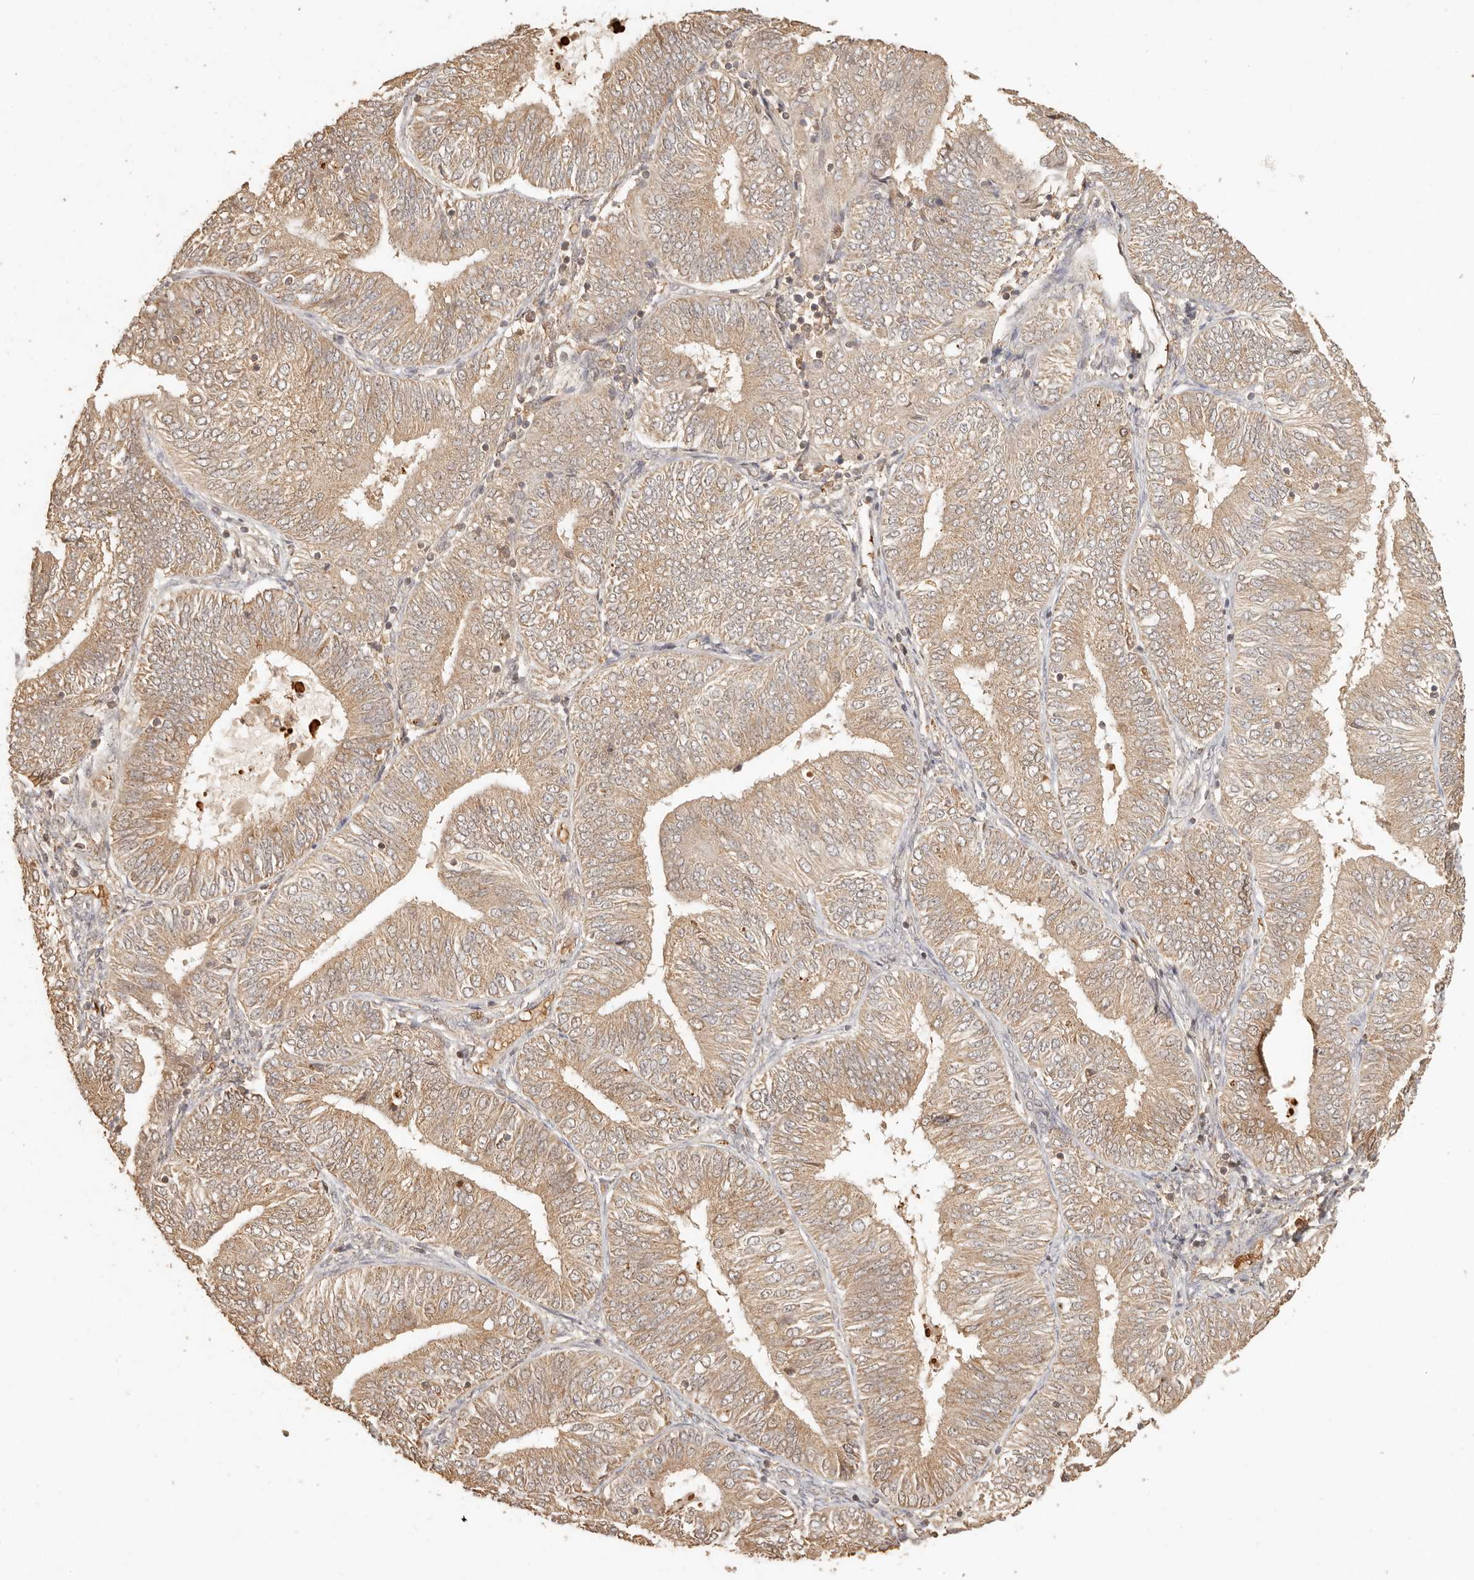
{"staining": {"intensity": "weak", "quantity": ">75%", "location": "cytoplasmic/membranous,nuclear"}, "tissue": "endometrial cancer", "cell_type": "Tumor cells", "image_type": "cancer", "snomed": [{"axis": "morphology", "description": "Adenocarcinoma, NOS"}, {"axis": "topography", "description": "Endometrium"}], "caption": "There is low levels of weak cytoplasmic/membranous and nuclear staining in tumor cells of adenocarcinoma (endometrial), as demonstrated by immunohistochemical staining (brown color).", "gene": "INTS11", "patient": {"sex": "female", "age": 58}}